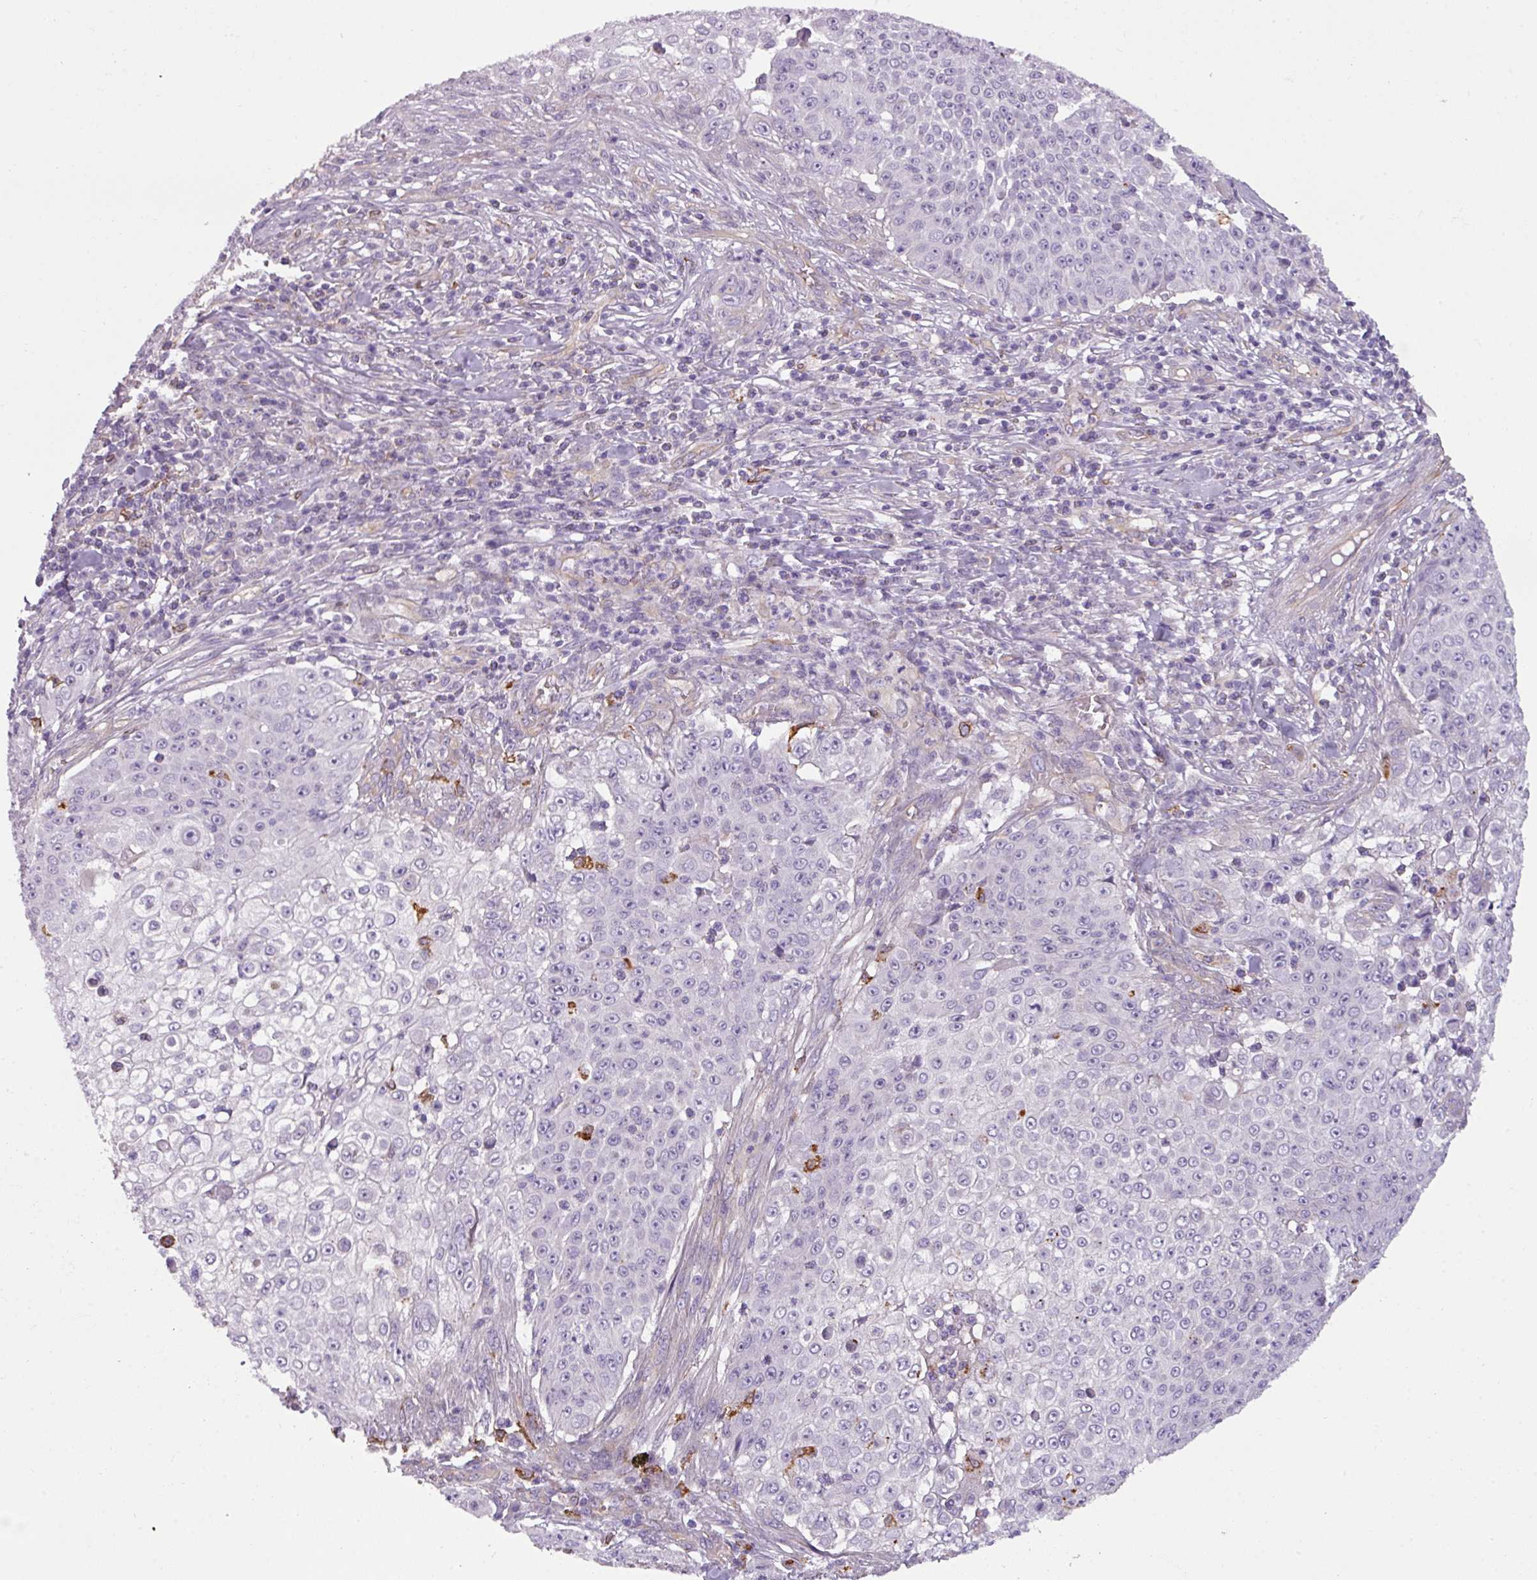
{"staining": {"intensity": "negative", "quantity": "none", "location": "none"}, "tissue": "skin cancer", "cell_type": "Tumor cells", "image_type": "cancer", "snomed": [{"axis": "morphology", "description": "Squamous cell carcinoma, NOS"}, {"axis": "topography", "description": "Skin"}], "caption": "Tumor cells are negative for protein expression in human skin cancer.", "gene": "BUD23", "patient": {"sex": "male", "age": 24}}